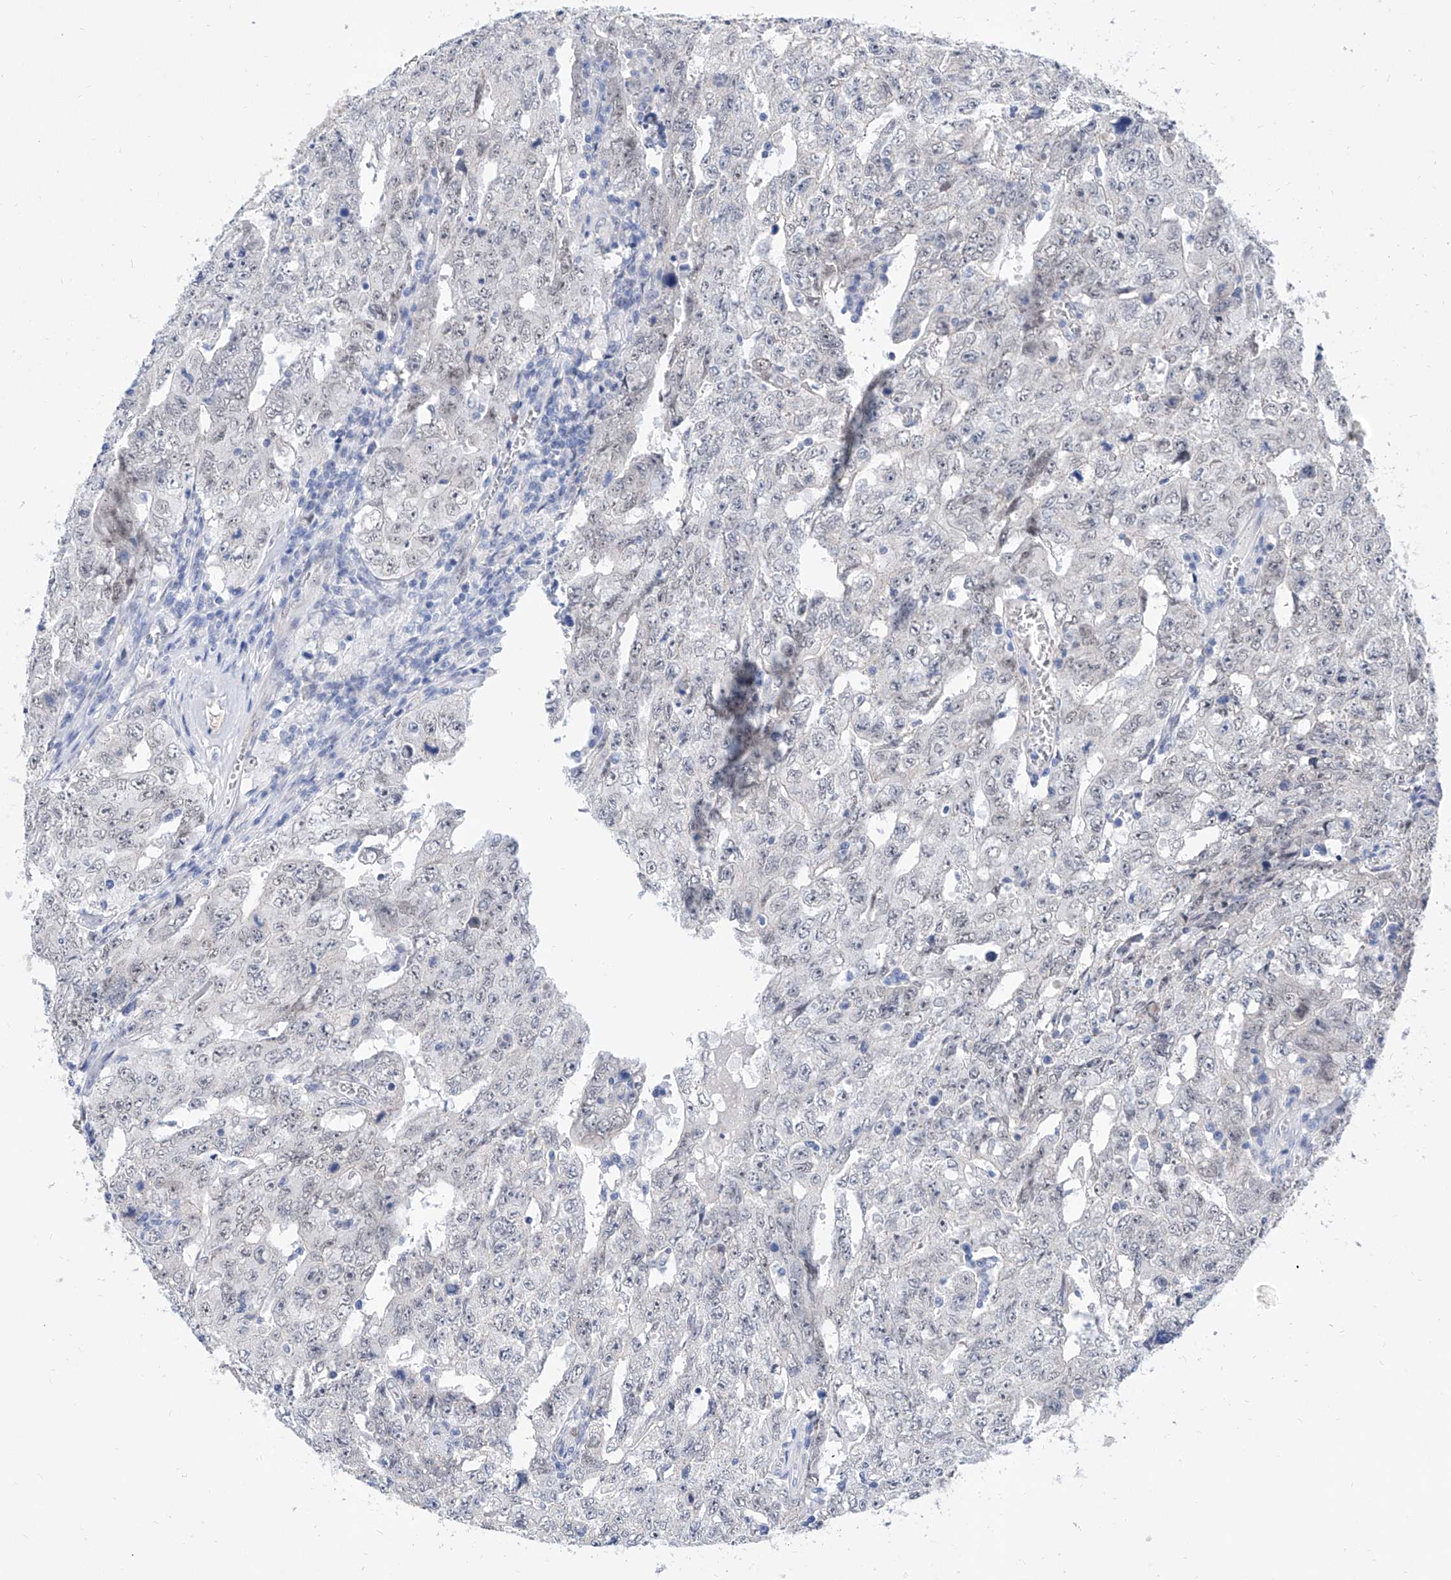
{"staining": {"intensity": "negative", "quantity": "none", "location": "none"}, "tissue": "testis cancer", "cell_type": "Tumor cells", "image_type": "cancer", "snomed": [{"axis": "morphology", "description": "Carcinoma, Embryonal, NOS"}, {"axis": "topography", "description": "Testis"}], "caption": "Immunohistochemistry image of neoplastic tissue: human testis cancer stained with DAB (3,3'-diaminobenzidine) exhibits no significant protein expression in tumor cells. Brightfield microscopy of immunohistochemistry stained with DAB (3,3'-diaminobenzidine) (brown) and hematoxylin (blue), captured at high magnification.", "gene": "BPTF", "patient": {"sex": "male", "age": 26}}